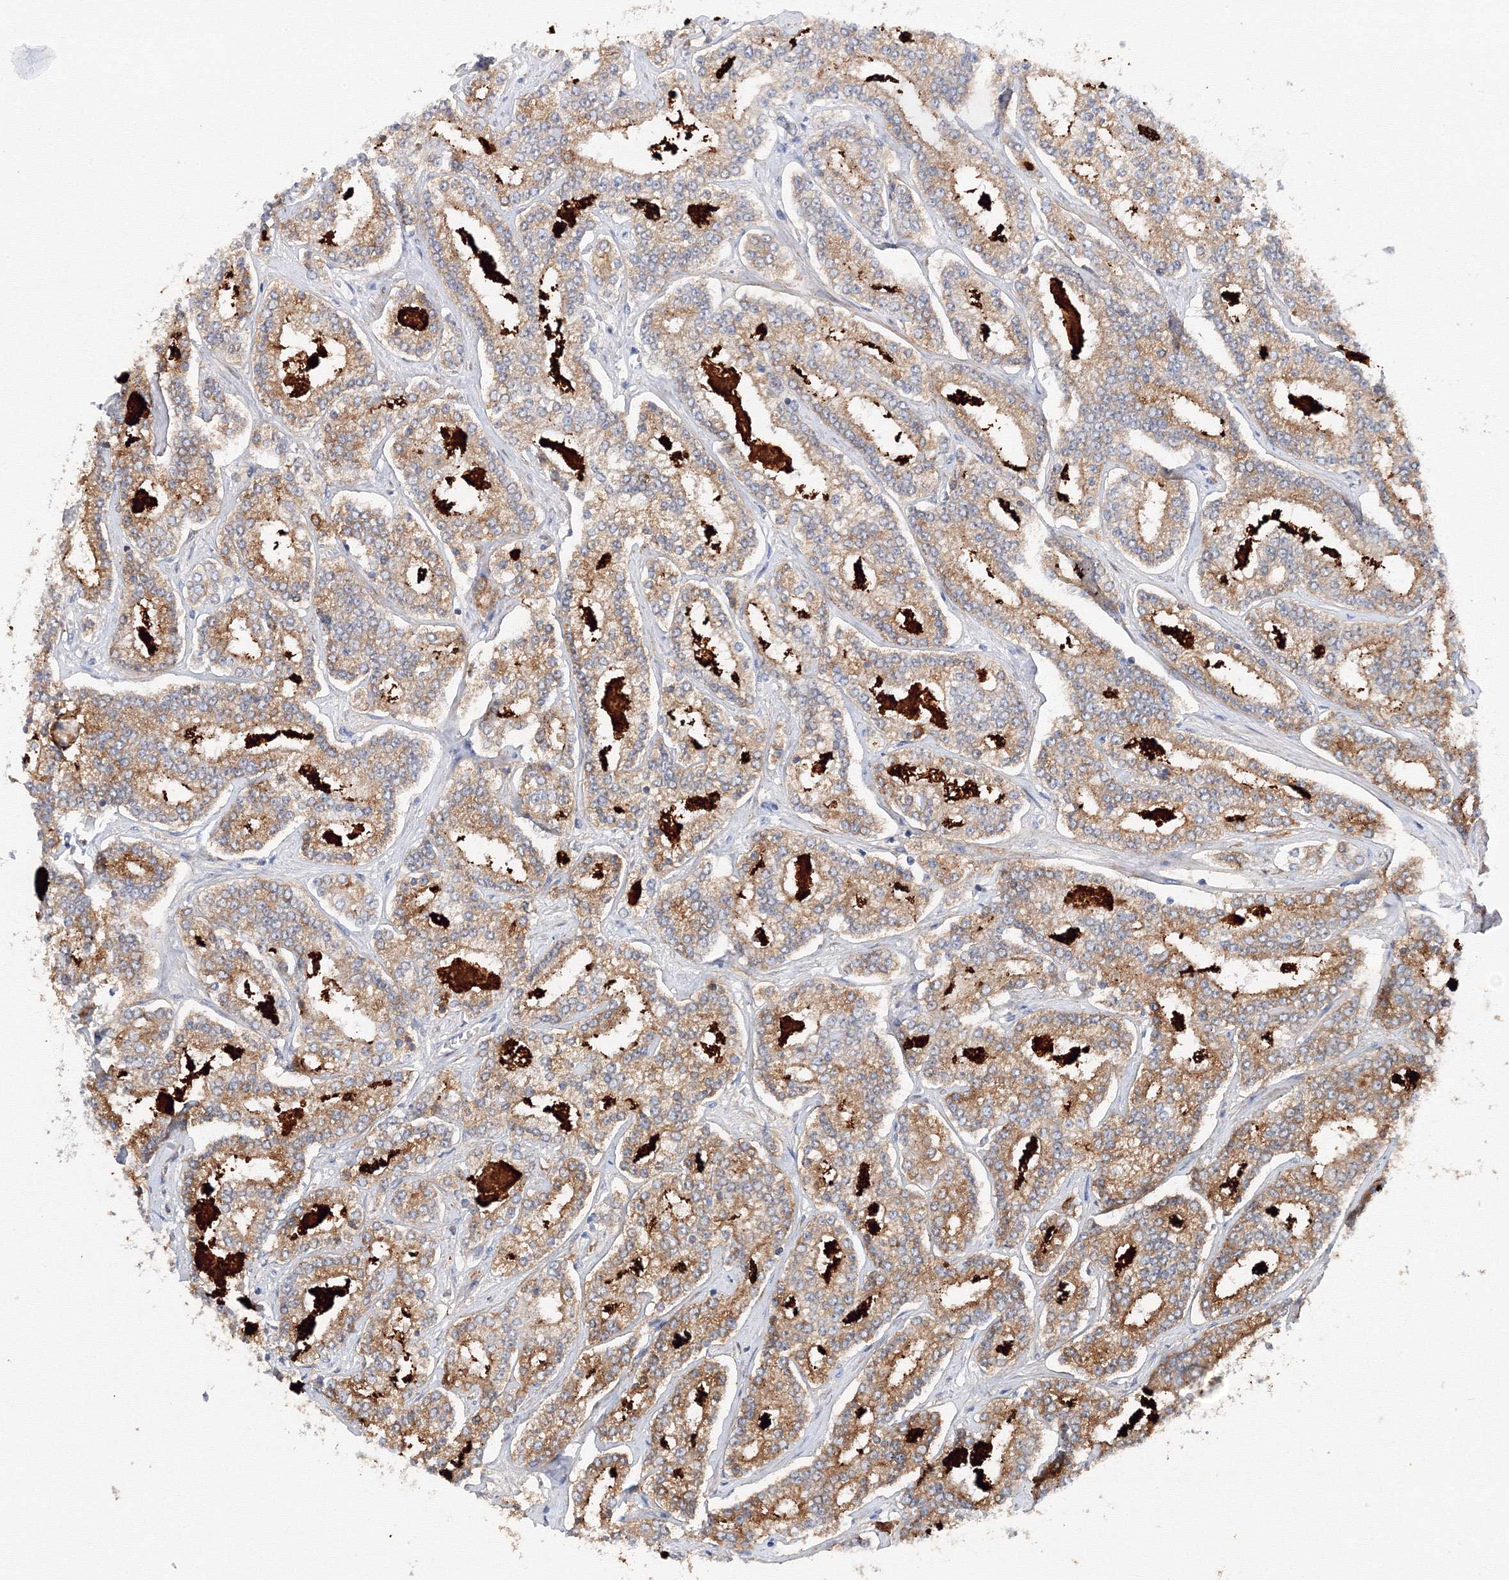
{"staining": {"intensity": "moderate", "quantity": ">75%", "location": "cytoplasmic/membranous"}, "tissue": "prostate cancer", "cell_type": "Tumor cells", "image_type": "cancer", "snomed": [{"axis": "morphology", "description": "Normal tissue, NOS"}, {"axis": "morphology", "description": "Adenocarcinoma, High grade"}, {"axis": "topography", "description": "Prostate"}], "caption": "Moderate cytoplasmic/membranous expression for a protein is seen in approximately >75% of tumor cells of prostate cancer (adenocarcinoma (high-grade)) using immunohistochemistry.", "gene": "DIS3L2", "patient": {"sex": "male", "age": 83}}